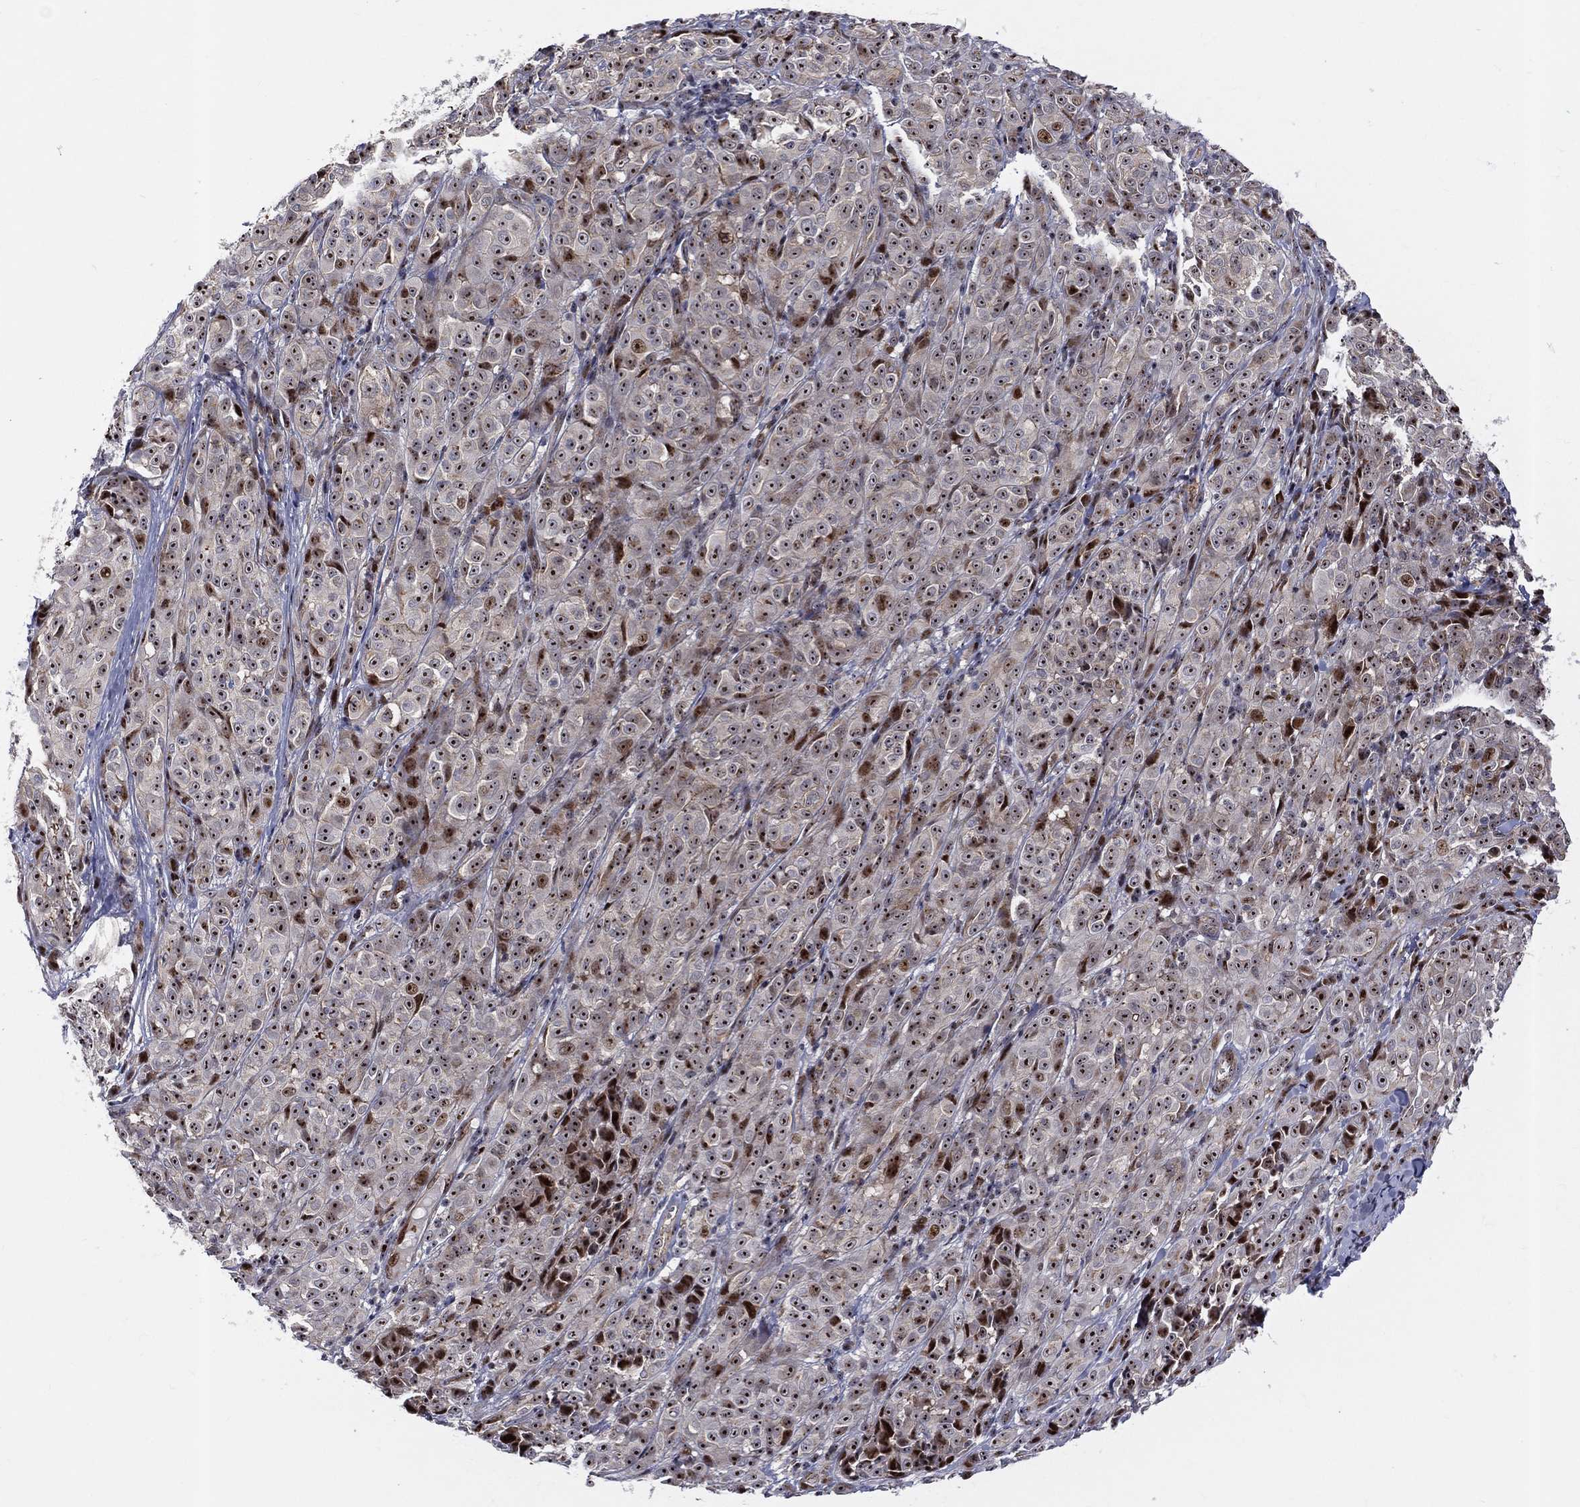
{"staining": {"intensity": "strong", "quantity": ">75%", "location": "nuclear"}, "tissue": "melanoma", "cell_type": "Tumor cells", "image_type": "cancer", "snomed": [{"axis": "morphology", "description": "Malignant melanoma, NOS"}, {"axis": "topography", "description": "Skin"}], "caption": "Malignant melanoma tissue displays strong nuclear positivity in about >75% of tumor cells The protein is shown in brown color, while the nuclei are stained blue.", "gene": "VHL", "patient": {"sex": "male", "age": 89}}